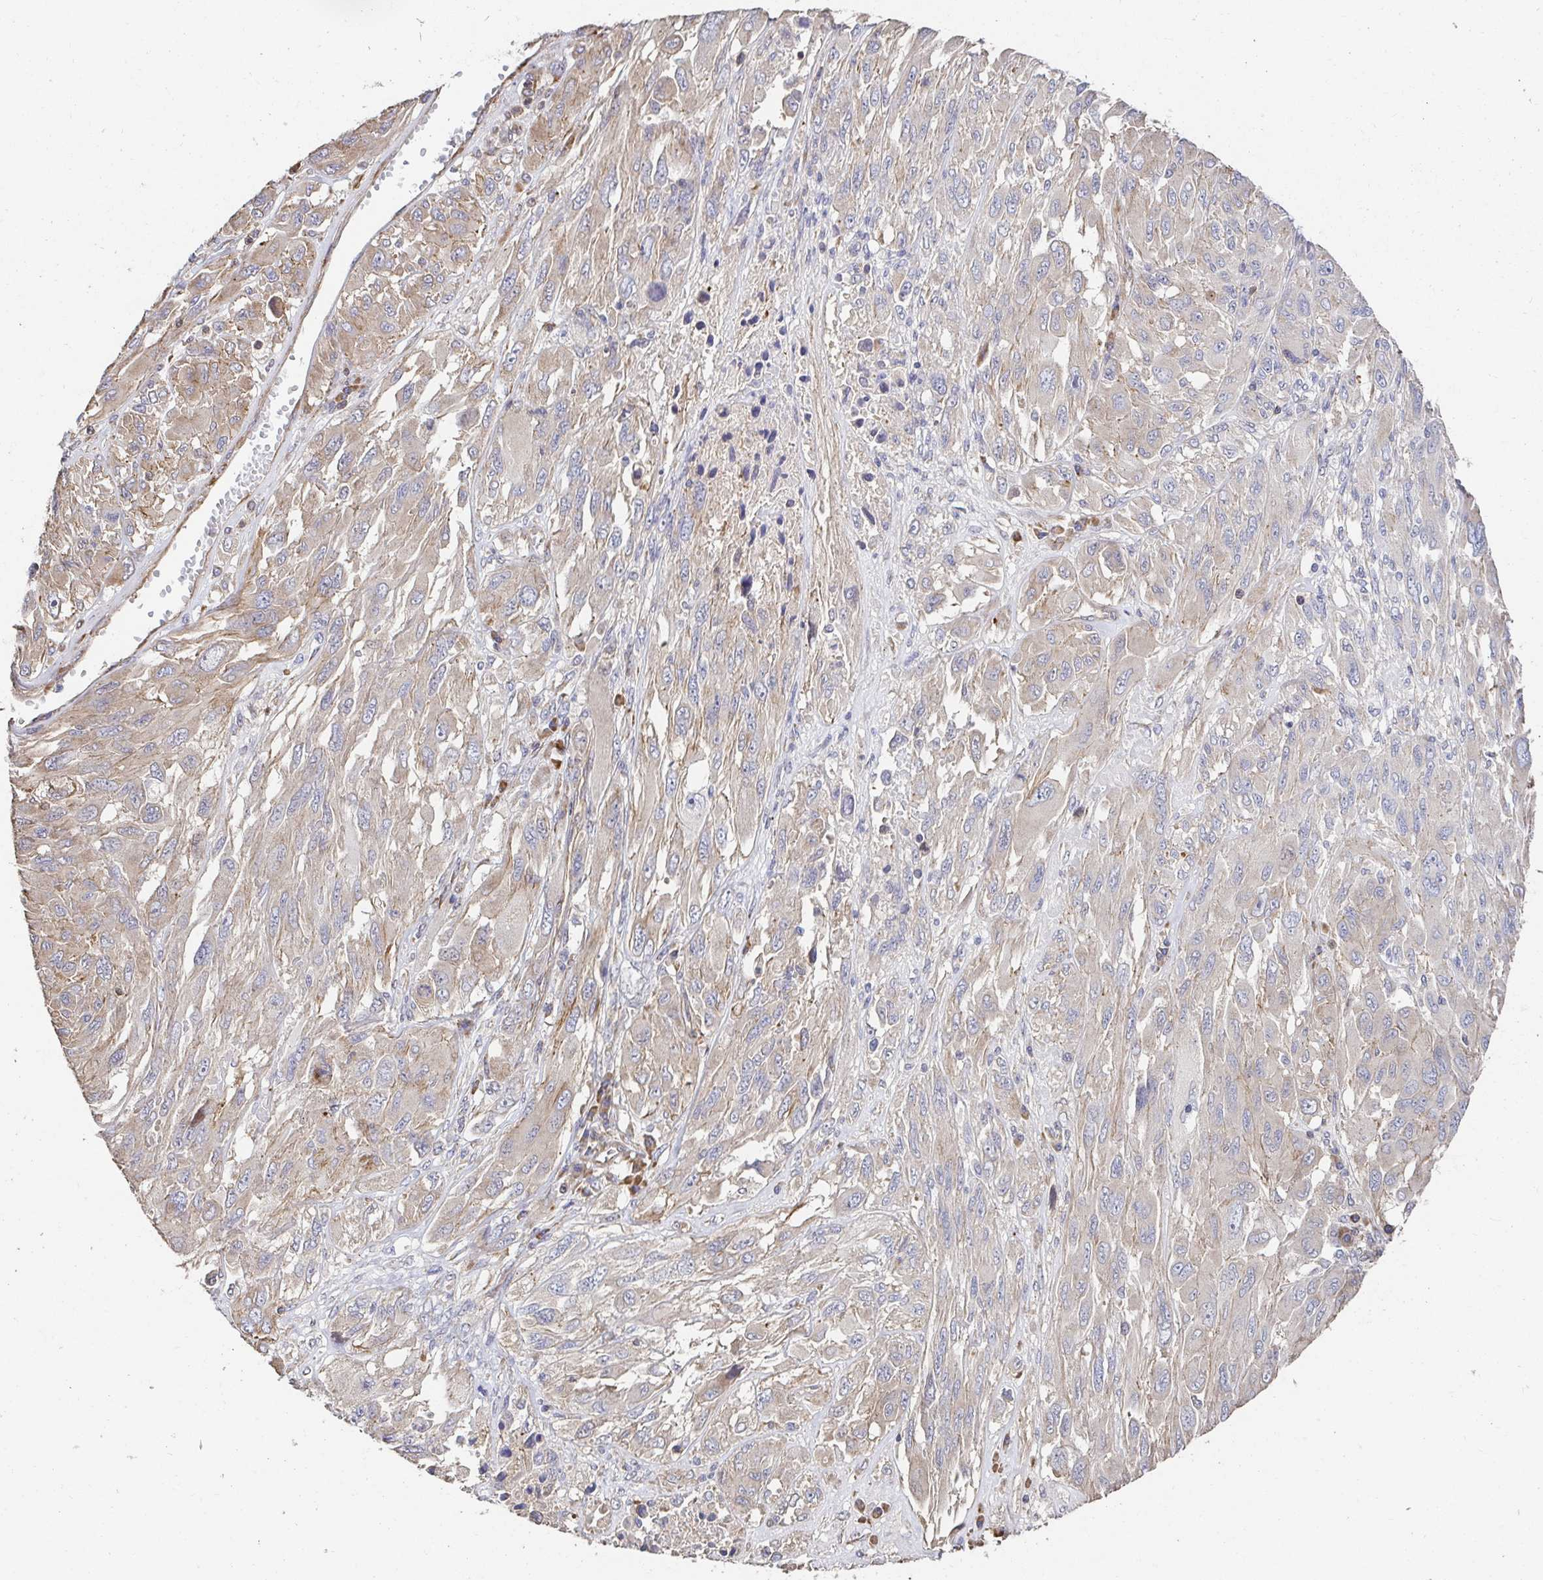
{"staining": {"intensity": "weak", "quantity": "25%-75%", "location": "cytoplasmic/membranous"}, "tissue": "melanoma", "cell_type": "Tumor cells", "image_type": "cancer", "snomed": [{"axis": "morphology", "description": "Malignant melanoma, NOS"}, {"axis": "topography", "description": "Skin"}], "caption": "DAB (3,3'-diaminobenzidine) immunohistochemical staining of human malignant melanoma displays weak cytoplasmic/membranous protein positivity in approximately 25%-75% of tumor cells. Nuclei are stained in blue.", "gene": "APBB1", "patient": {"sex": "female", "age": 91}}